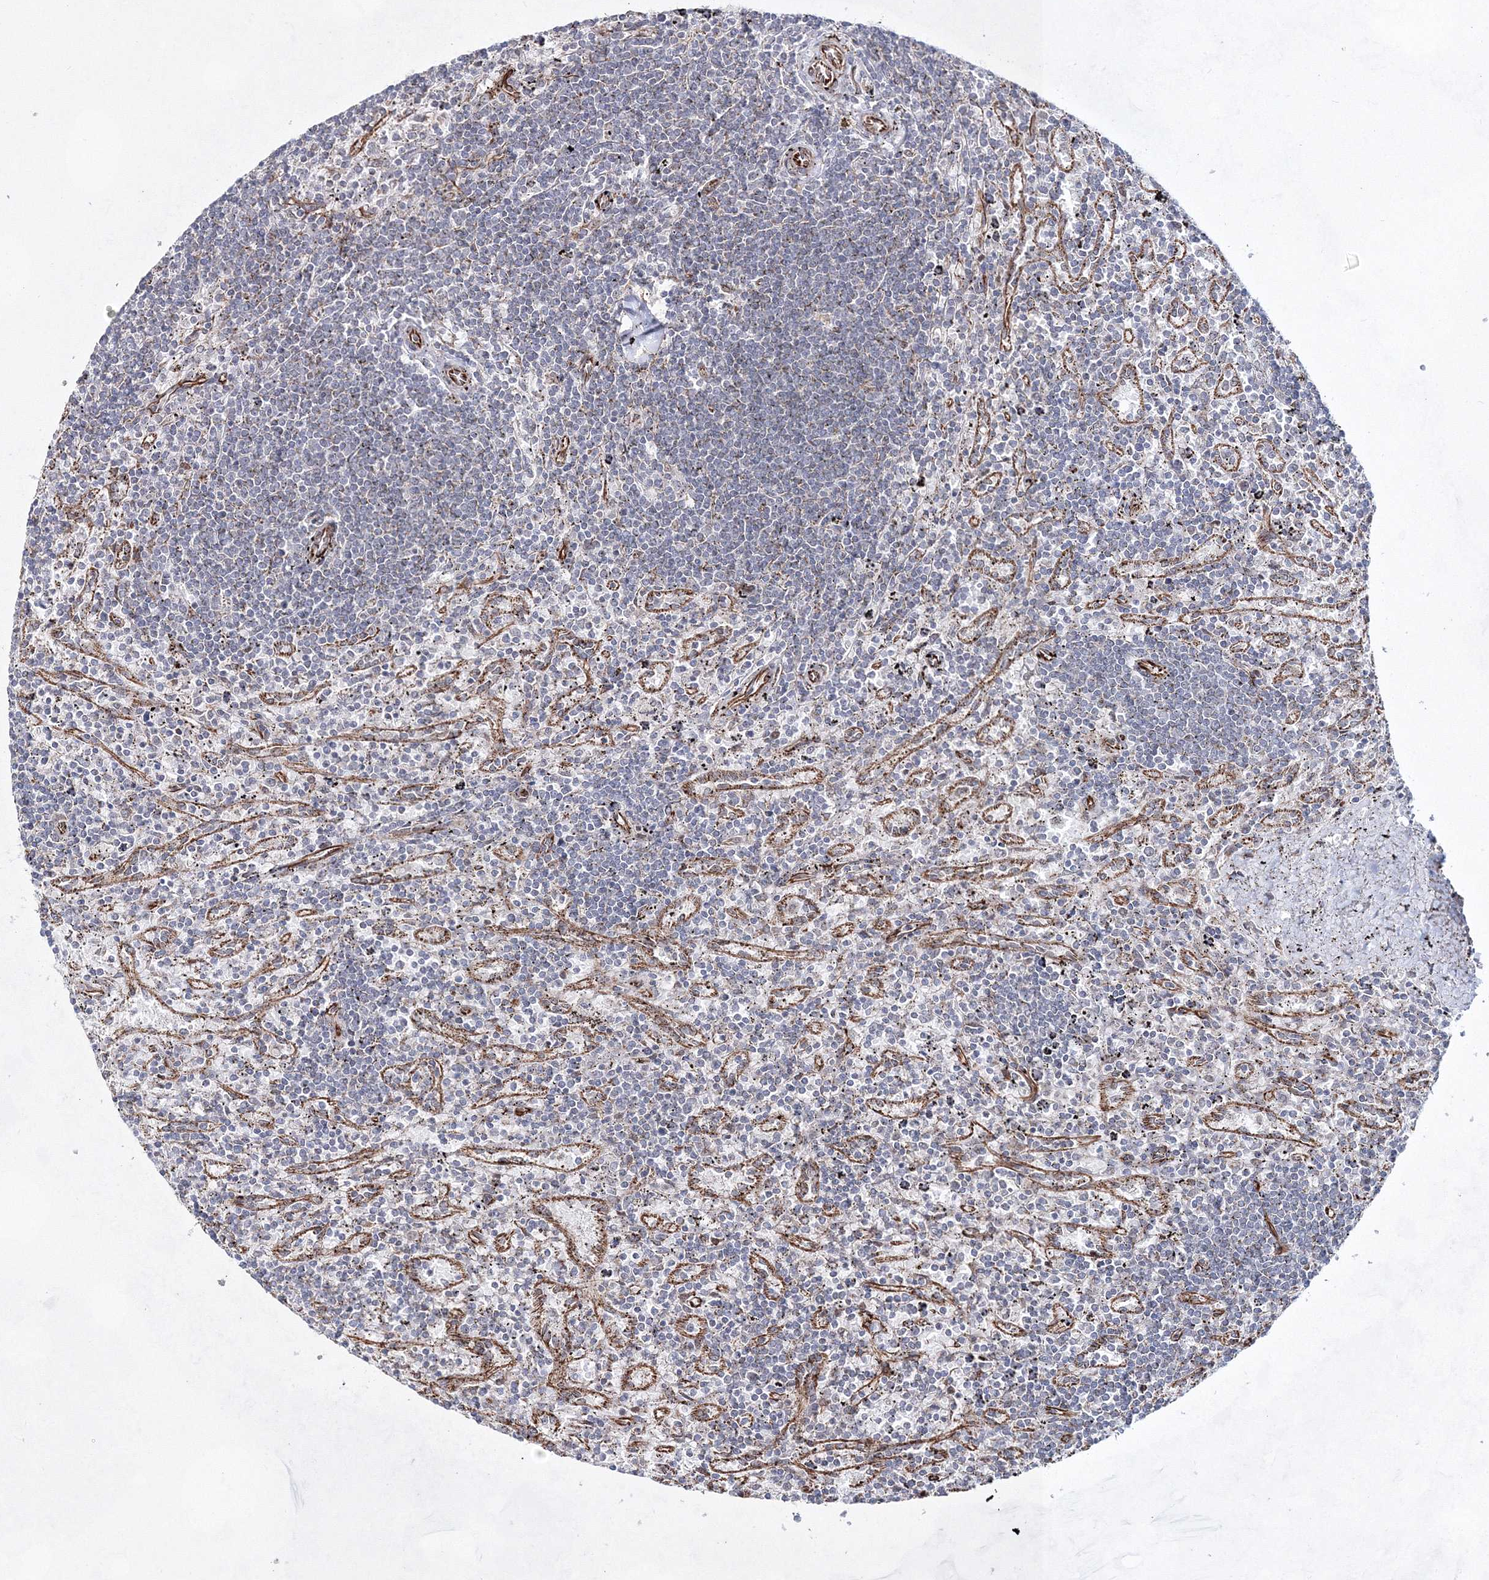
{"staining": {"intensity": "negative", "quantity": "none", "location": "none"}, "tissue": "lymphoma", "cell_type": "Tumor cells", "image_type": "cancer", "snomed": [{"axis": "morphology", "description": "Malignant lymphoma, non-Hodgkin's type, Low grade"}, {"axis": "topography", "description": "Spleen"}], "caption": "A high-resolution micrograph shows IHC staining of low-grade malignant lymphoma, non-Hodgkin's type, which reveals no significant staining in tumor cells.", "gene": "SNIP1", "patient": {"sex": "male", "age": 76}}